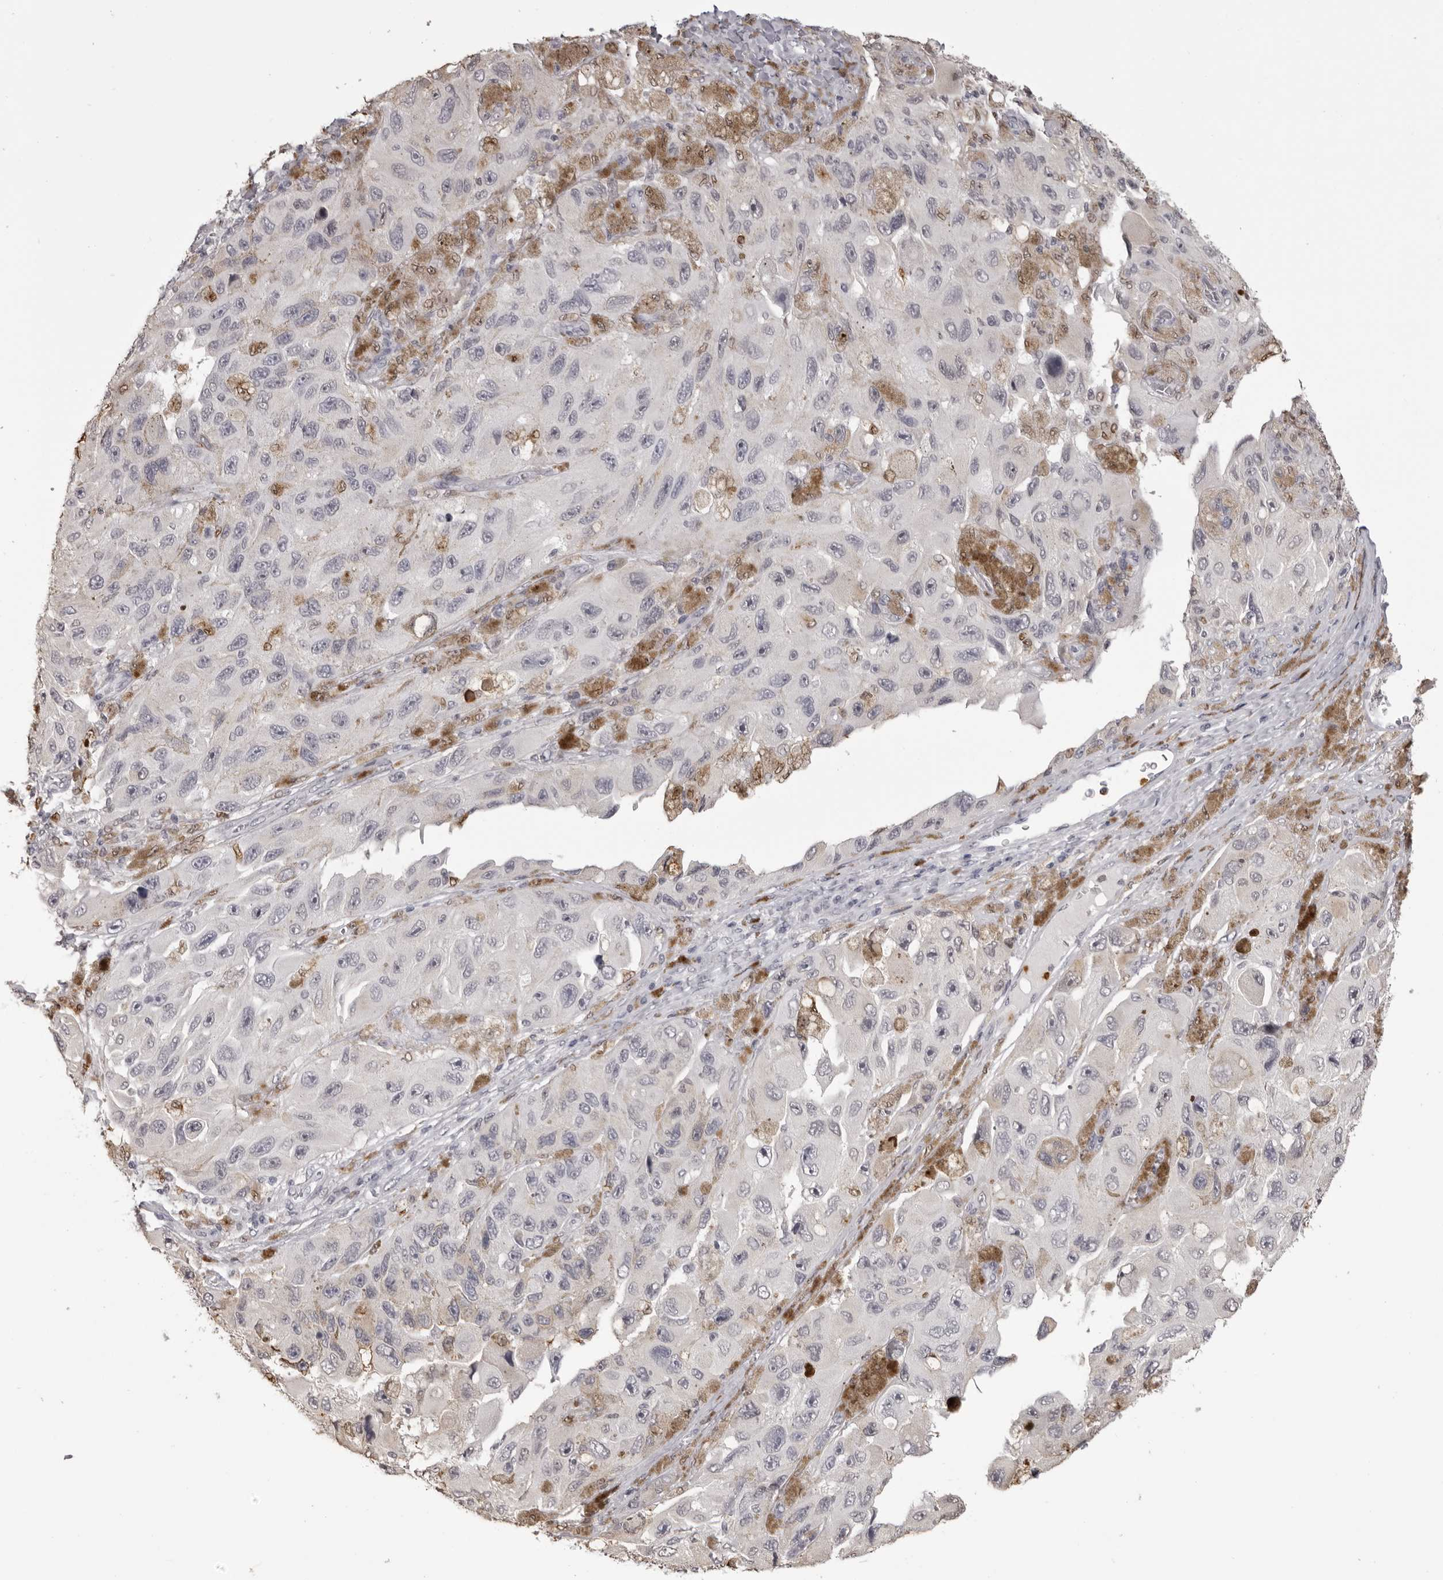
{"staining": {"intensity": "negative", "quantity": "none", "location": "none"}, "tissue": "melanoma", "cell_type": "Tumor cells", "image_type": "cancer", "snomed": [{"axis": "morphology", "description": "Malignant melanoma, NOS"}, {"axis": "topography", "description": "Skin"}], "caption": "Melanoma stained for a protein using immunohistochemistry shows no expression tumor cells.", "gene": "IL31", "patient": {"sex": "female", "age": 73}}